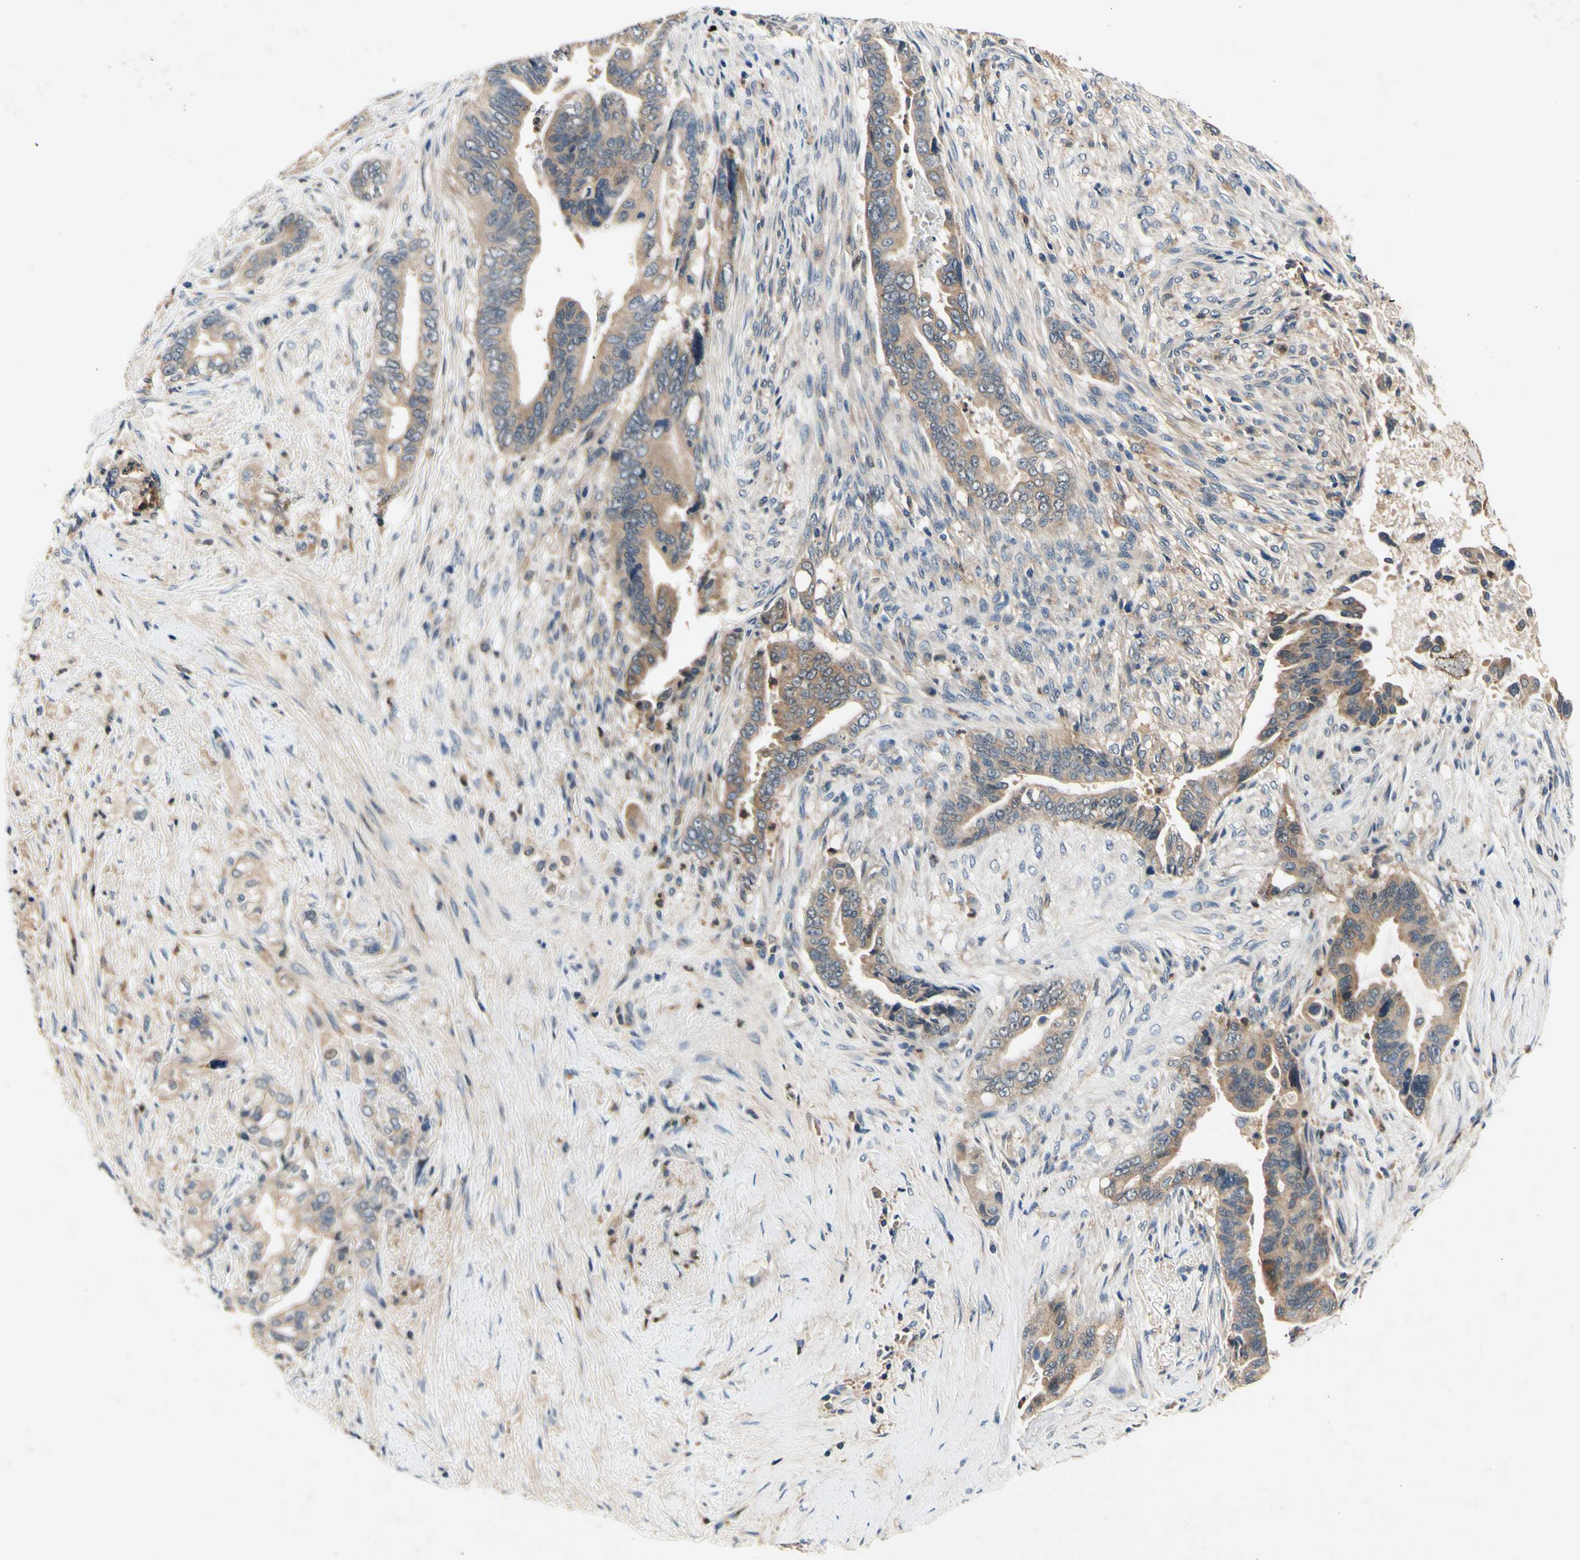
{"staining": {"intensity": "moderate", "quantity": ">75%", "location": "cytoplasmic/membranous"}, "tissue": "pancreatic cancer", "cell_type": "Tumor cells", "image_type": "cancer", "snomed": [{"axis": "morphology", "description": "Adenocarcinoma, NOS"}, {"axis": "topography", "description": "Pancreas"}], "caption": "Immunohistochemical staining of human pancreatic adenocarcinoma exhibits medium levels of moderate cytoplasmic/membranous staining in about >75% of tumor cells.", "gene": "PLA2G4A", "patient": {"sex": "male", "age": 70}}